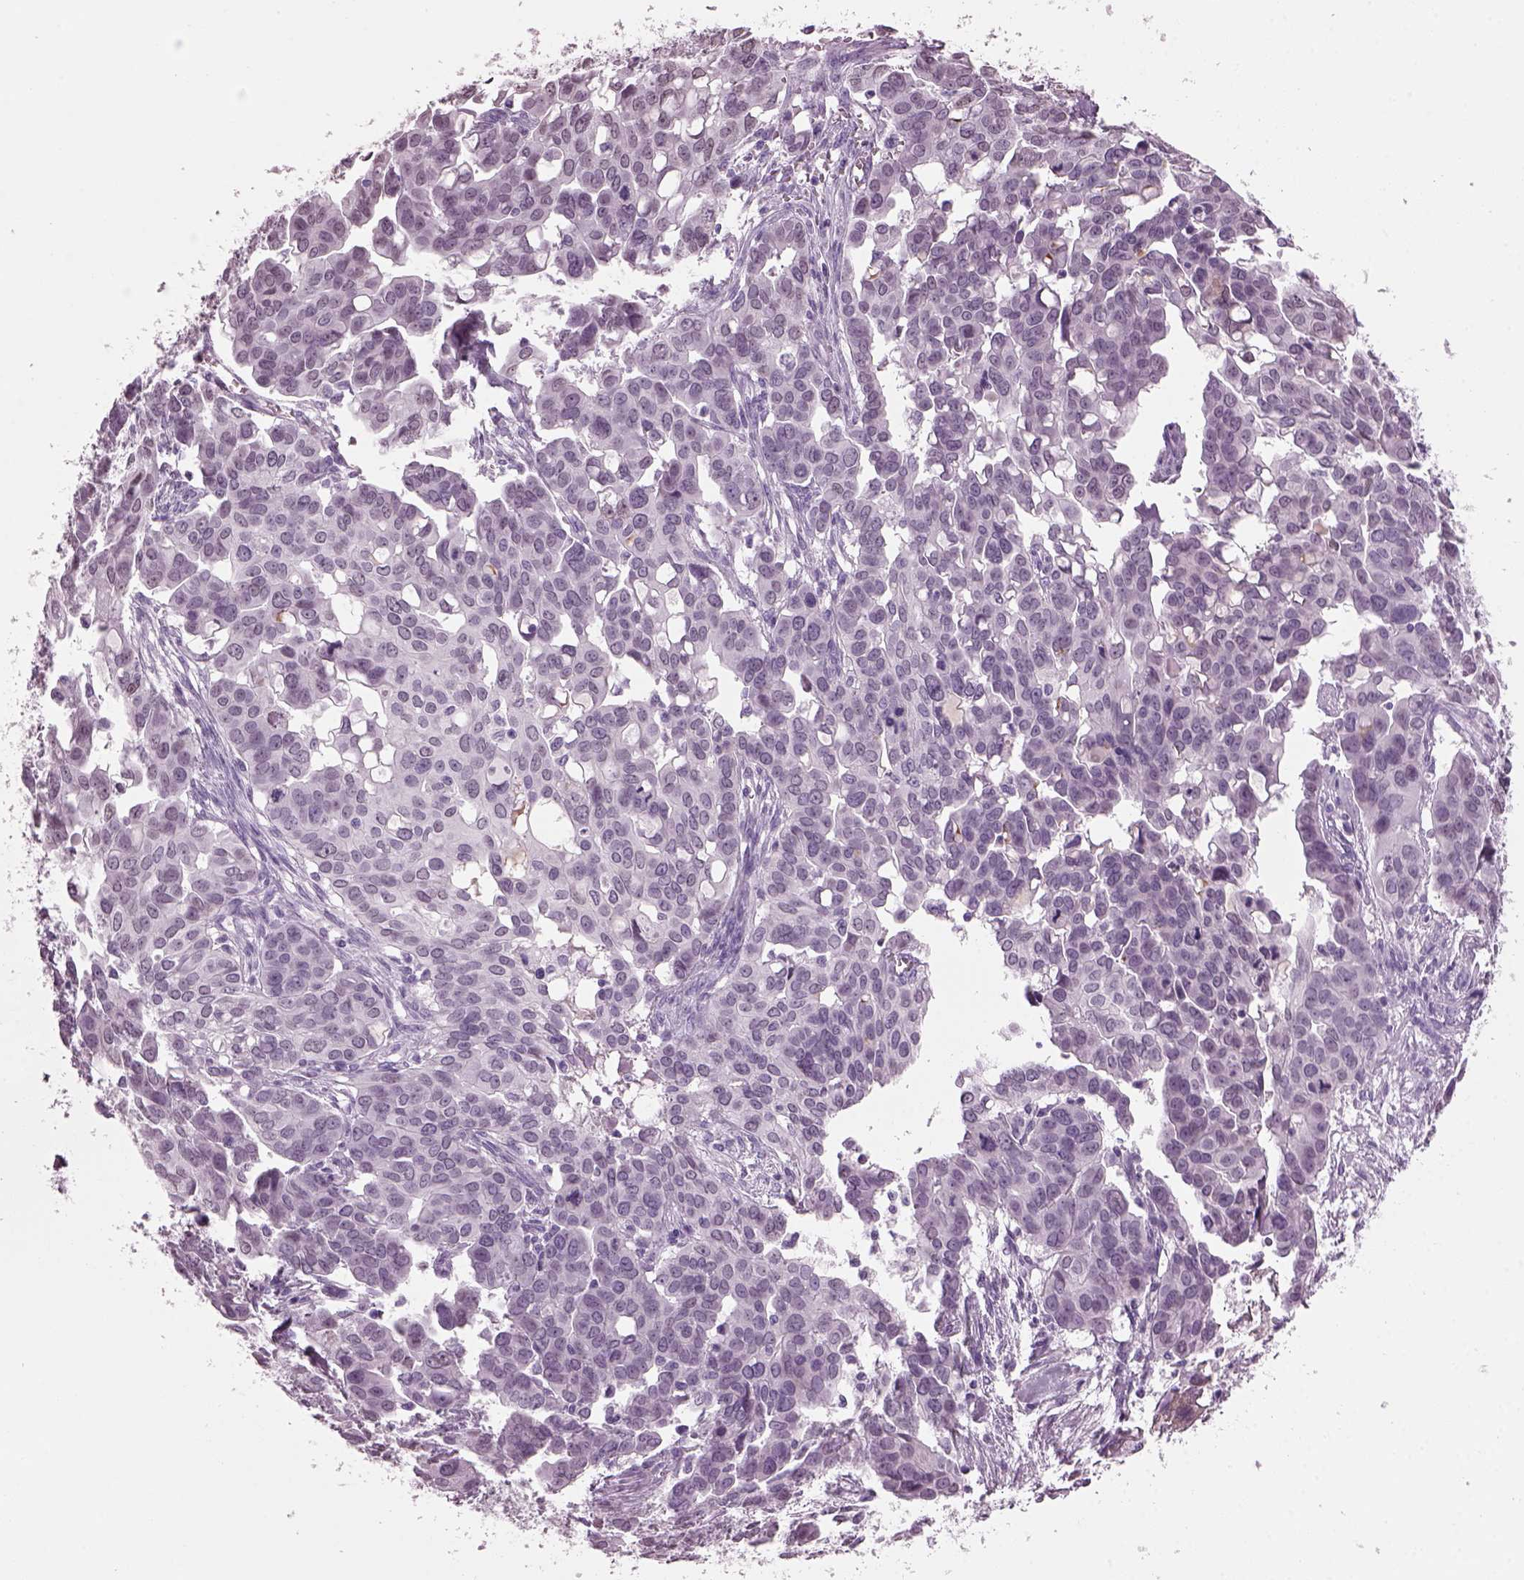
{"staining": {"intensity": "negative", "quantity": "none", "location": "none"}, "tissue": "ovarian cancer", "cell_type": "Tumor cells", "image_type": "cancer", "snomed": [{"axis": "morphology", "description": "Carcinoma, endometroid"}, {"axis": "topography", "description": "Ovary"}], "caption": "High power microscopy histopathology image of an IHC histopathology image of ovarian cancer (endometroid carcinoma), revealing no significant staining in tumor cells.", "gene": "KRTAP3-2", "patient": {"sex": "female", "age": 78}}